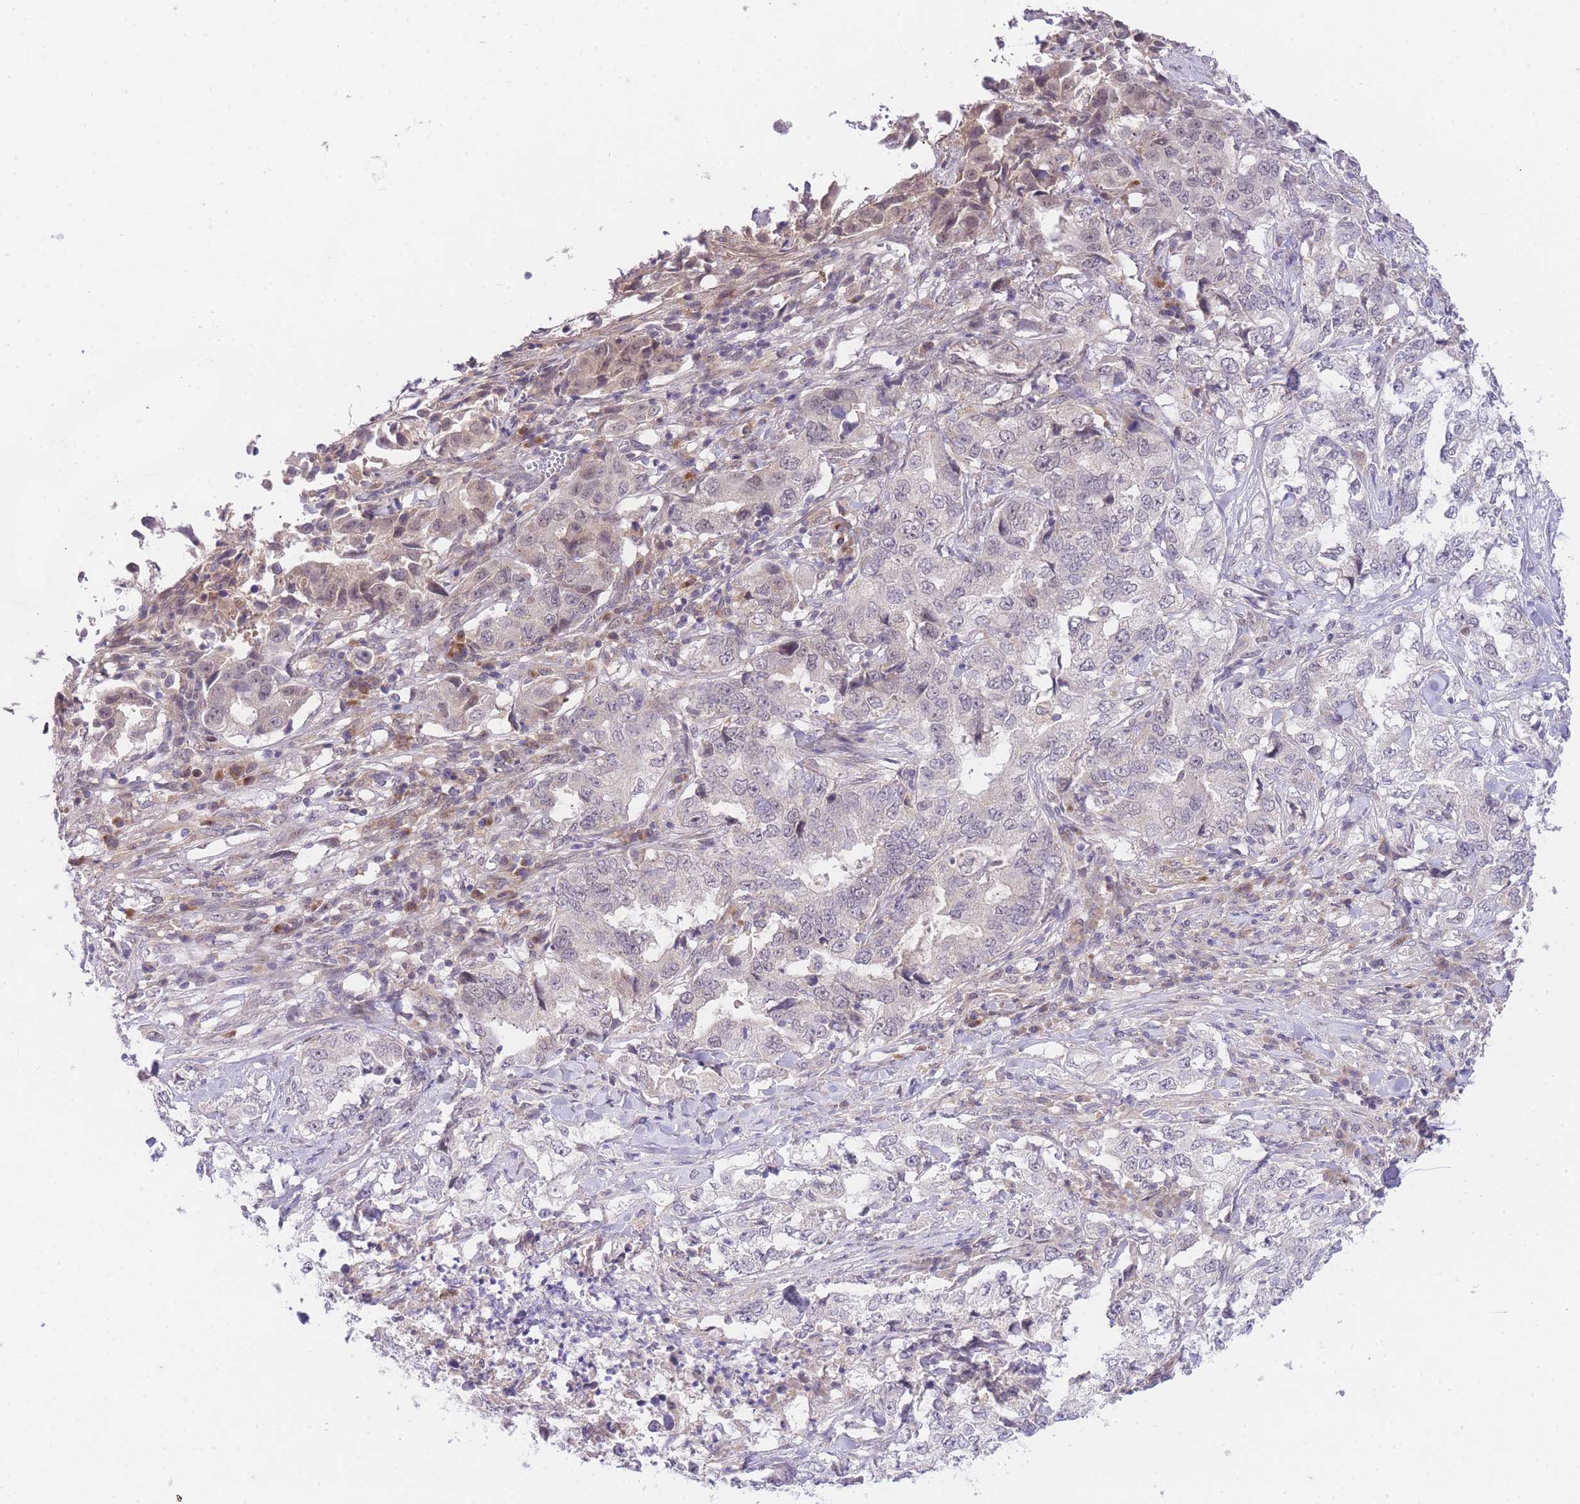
{"staining": {"intensity": "negative", "quantity": "none", "location": "none"}, "tissue": "lung cancer", "cell_type": "Tumor cells", "image_type": "cancer", "snomed": [{"axis": "morphology", "description": "Adenocarcinoma, NOS"}, {"axis": "topography", "description": "Lung"}], "caption": "There is no significant staining in tumor cells of lung adenocarcinoma. (Stains: DAB IHC with hematoxylin counter stain, Microscopy: brightfield microscopy at high magnification).", "gene": "SLC25A33", "patient": {"sex": "female", "age": 51}}